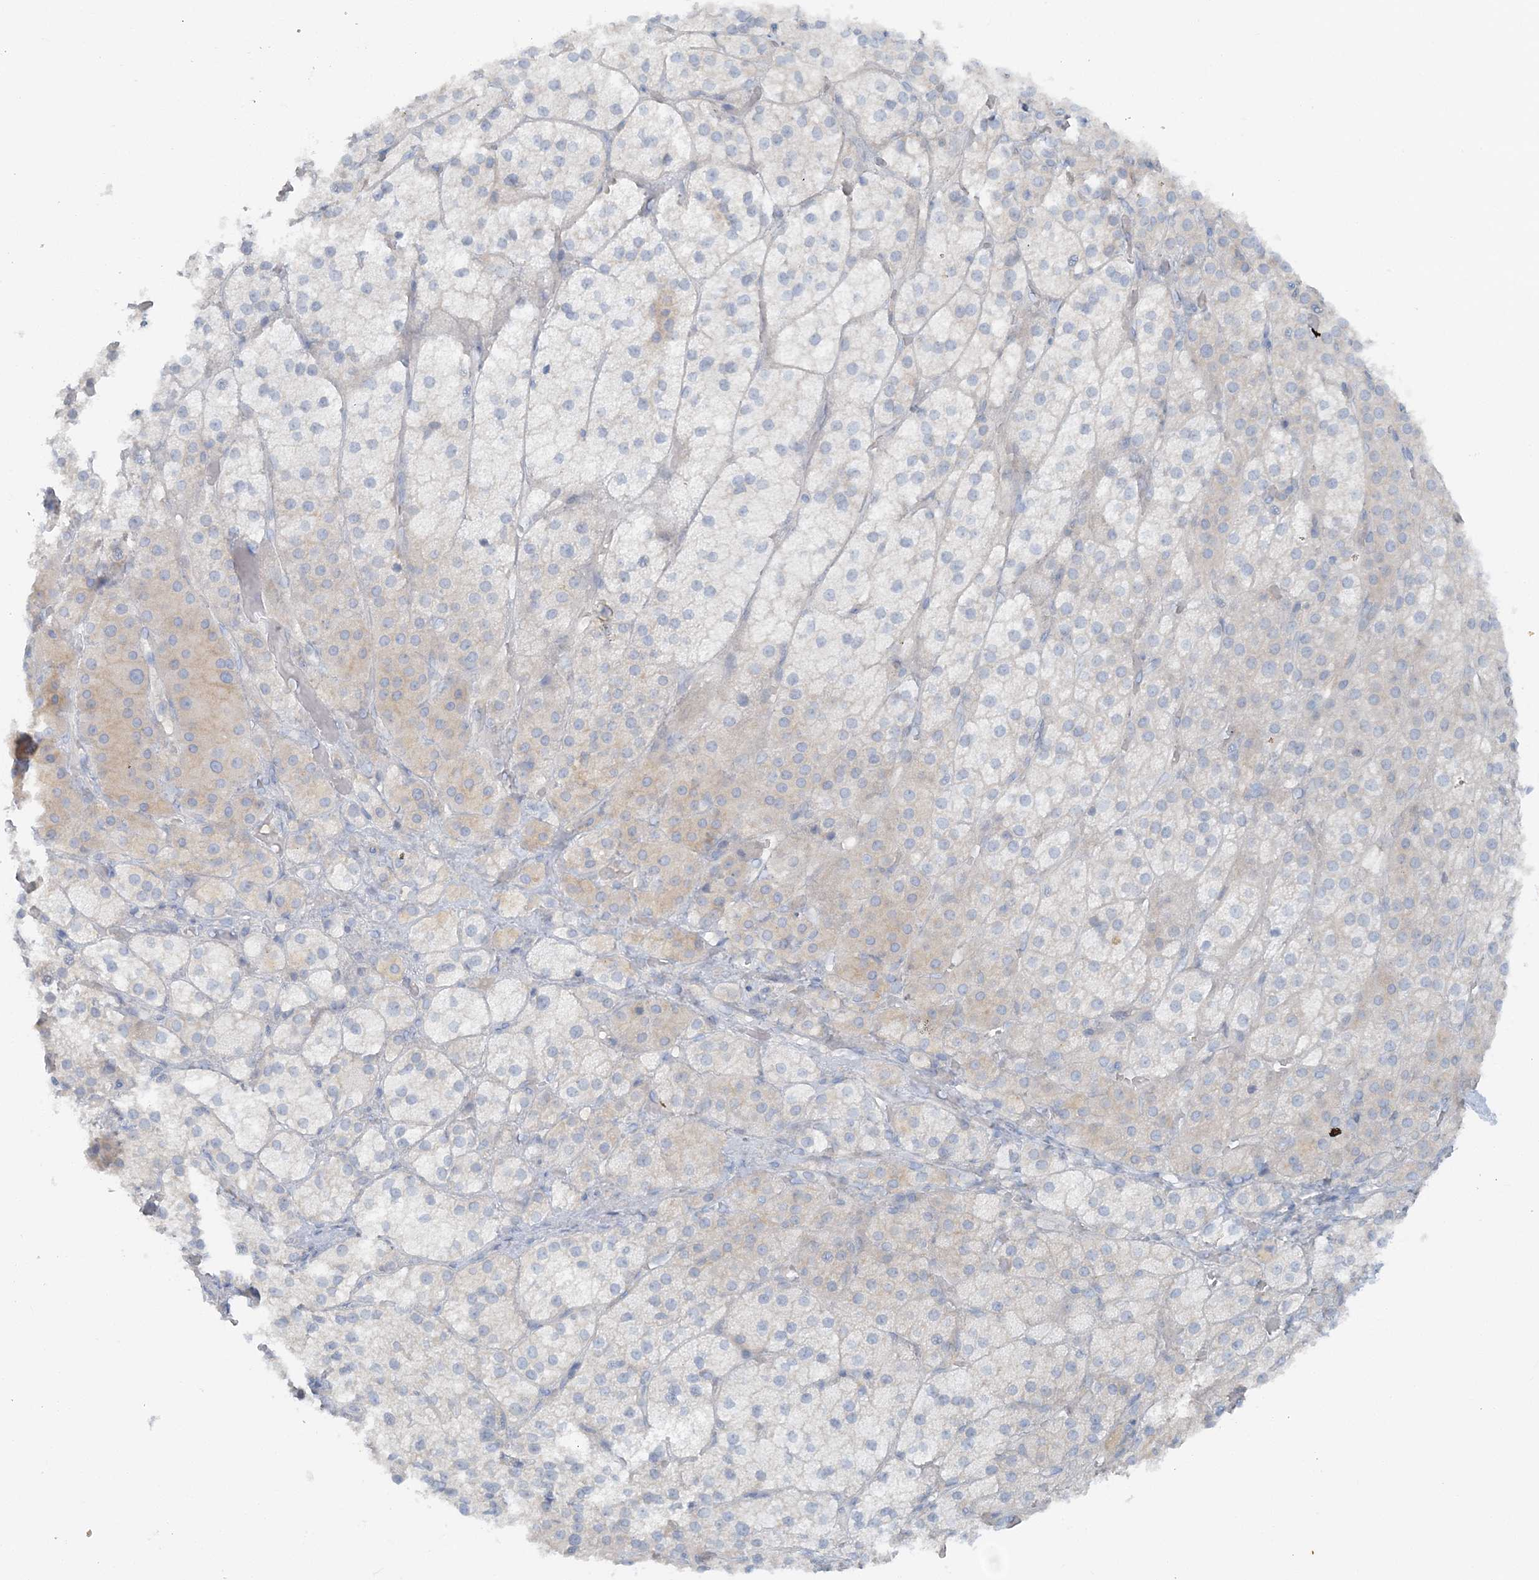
{"staining": {"intensity": "weak", "quantity": "<25%", "location": "cytoplasmic/membranous"}, "tissue": "adrenal gland", "cell_type": "Glandular cells", "image_type": "normal", "snomed": [{"axis": "morphology", "description": "Normal tissue, NOS"}, {"axis": "topography", "description": "Adrenal gland"}], "caption": "This photomicrograph is of benign adrenal gland stained with immunohistochemistry (IHC) to label a protein in brown with the nuclei are counter-stained blue. There is no expression in glandular cells.", "gene": "ATP11A", "patient": {"sex": "male", "age": 57}}